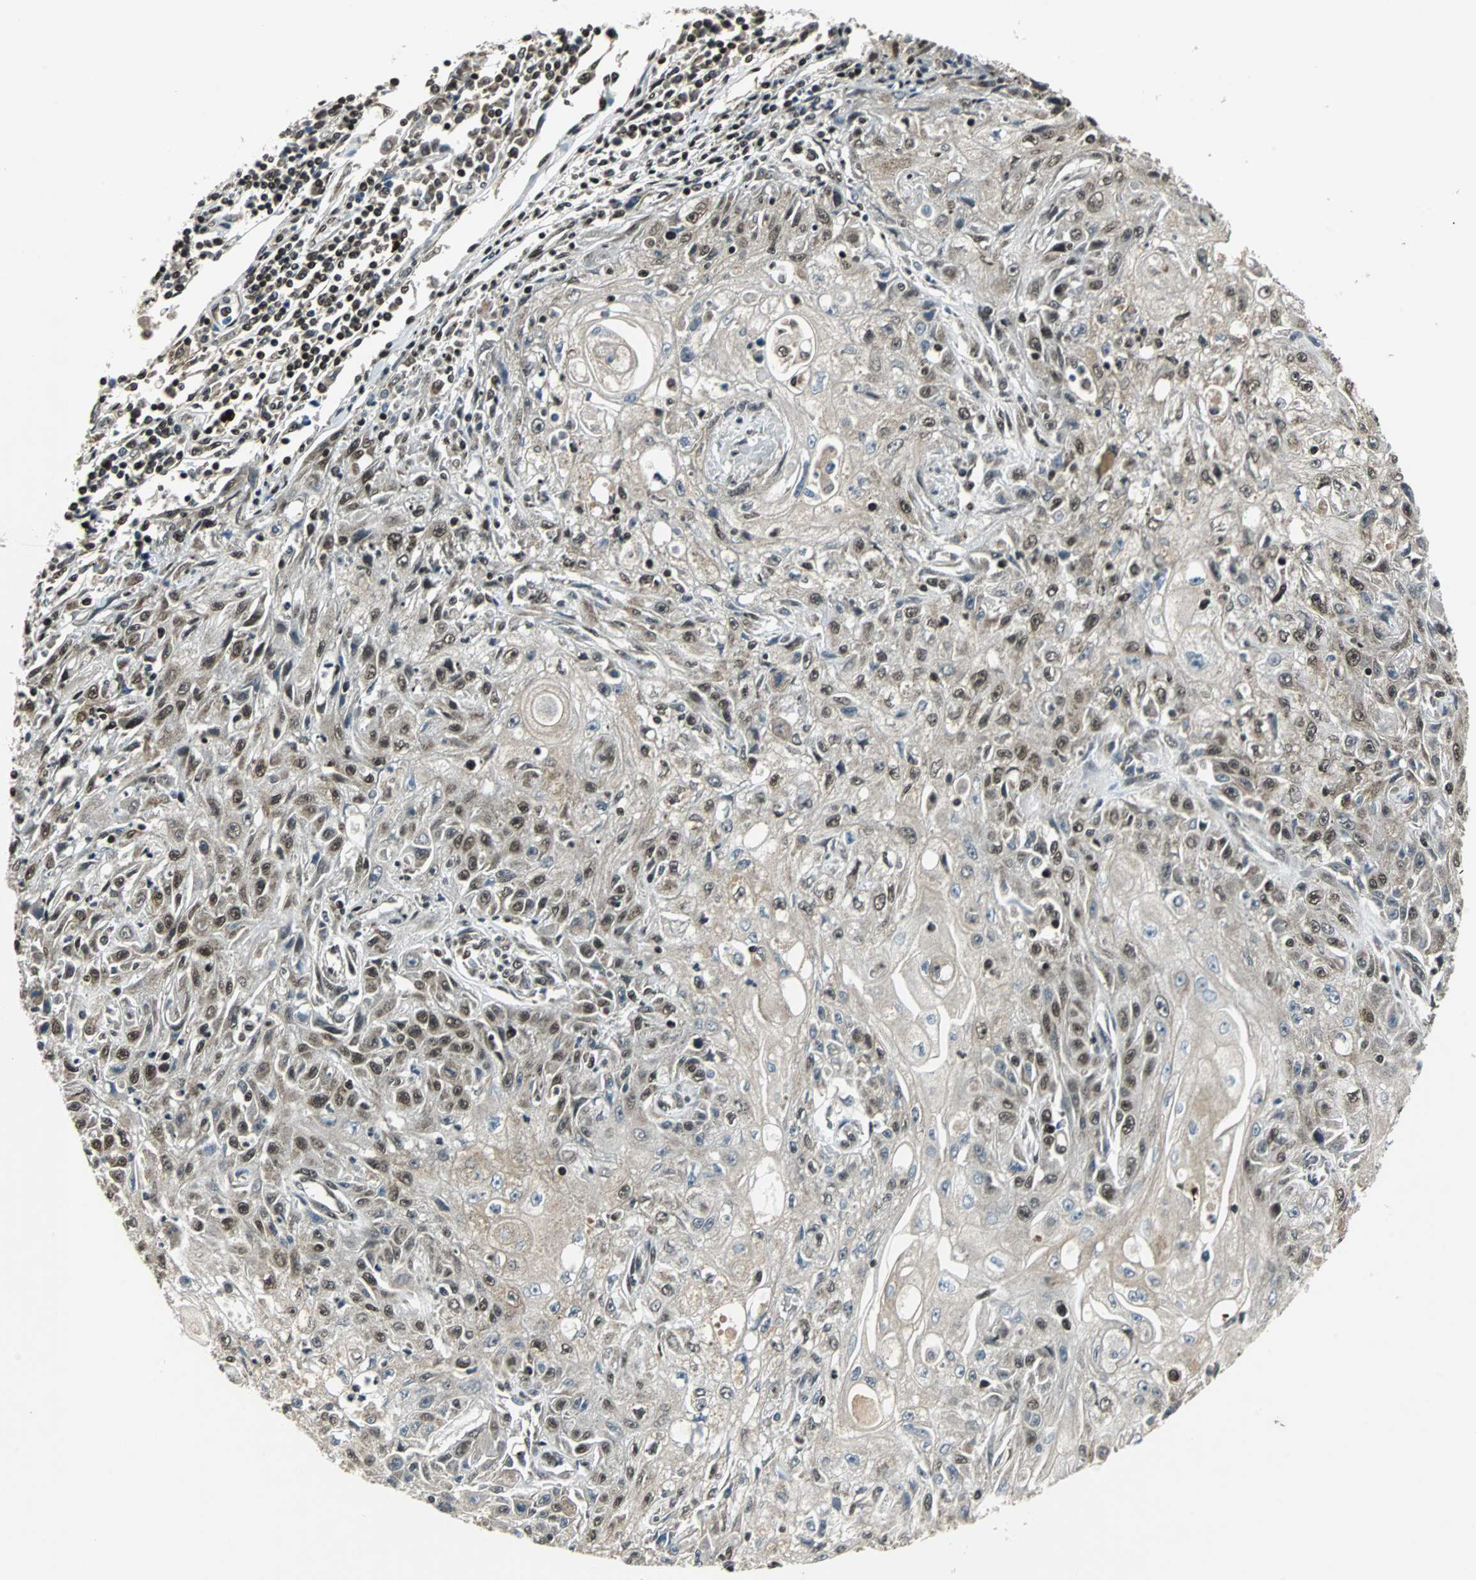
{"staining": {"intensity": "moderate", "quantity": ">75%", "location": "nuclear"}, "tissue": "skin cancer", "cell_type": "Tumor cells", "image_type": "cancer", "snomed": [{"axis": "morphology", "description": "Squamous cell carcinoma, NOS"}, {"axis": "topography", "description": "Skin"}], "caption": "This is an image of IHC staining of squamous cell carcinoma (skin), which shows moderate expression in the nuclear of tumor cells.", "gene": "TAF5", "patient": {"sex": "male", "age": 75}}